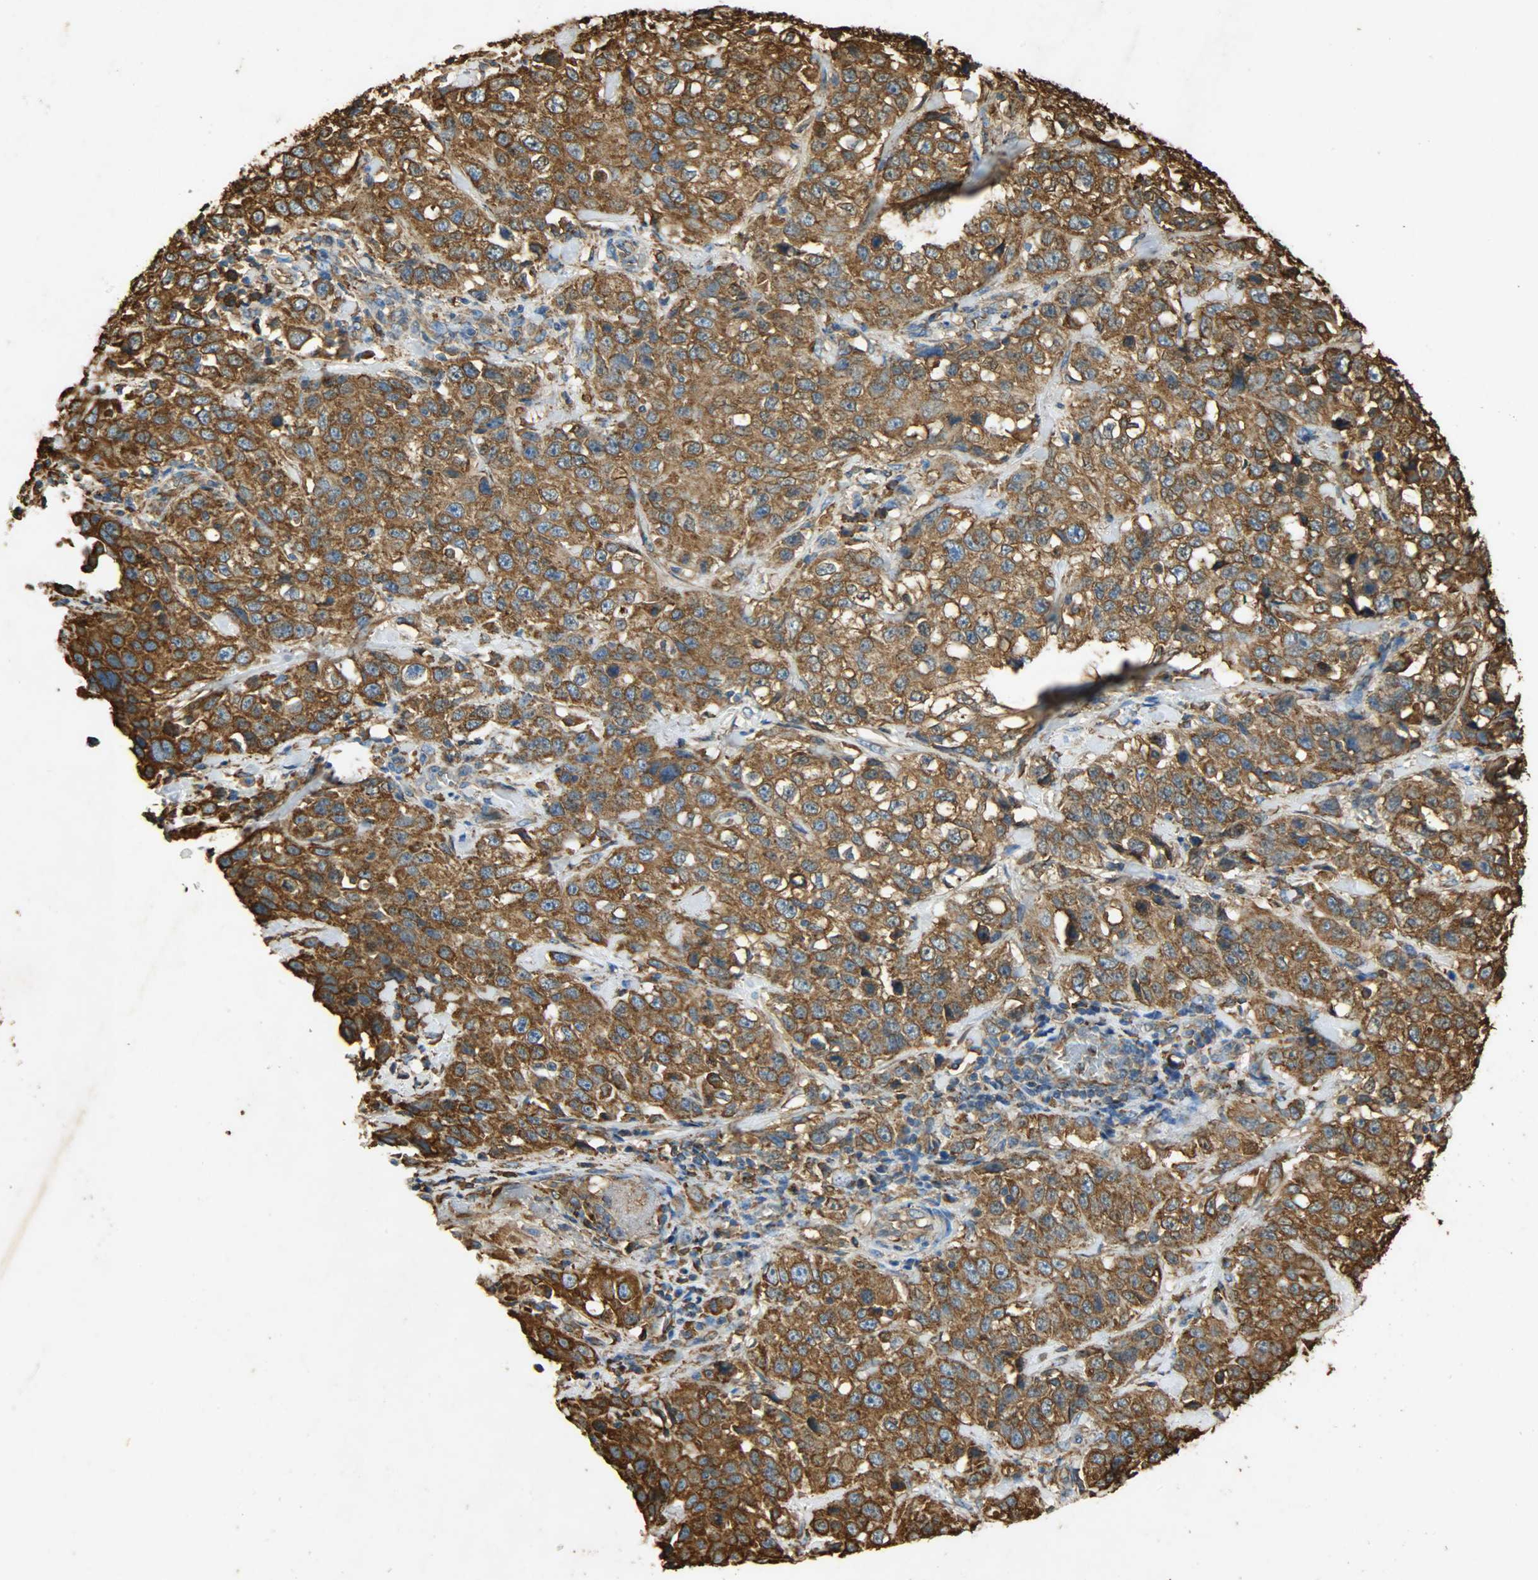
{"staining": {"intensity": "moderate", "quantity": ">75%", "location": "cytoplasmic/membranous"}, "tissue": "stomach cancer", "cell_type": "Tumor cells", "image_type": "cancer", "snomed": [{"axis": "morphology", "description": "Normal tissue, NOS"}, {"axis": "morphology", "description": "Adenocarcinoma, NOS"}, {"axis": "topography", "description": "Stomach"}], "caption": "Protein staining of stomach cancer tissue demonstrates moderate cytoplasmic/membranous staining in about >75% of tumor cells.", "gene": "HSP90B1", "patient": {"sex": "male", "age": 48}}